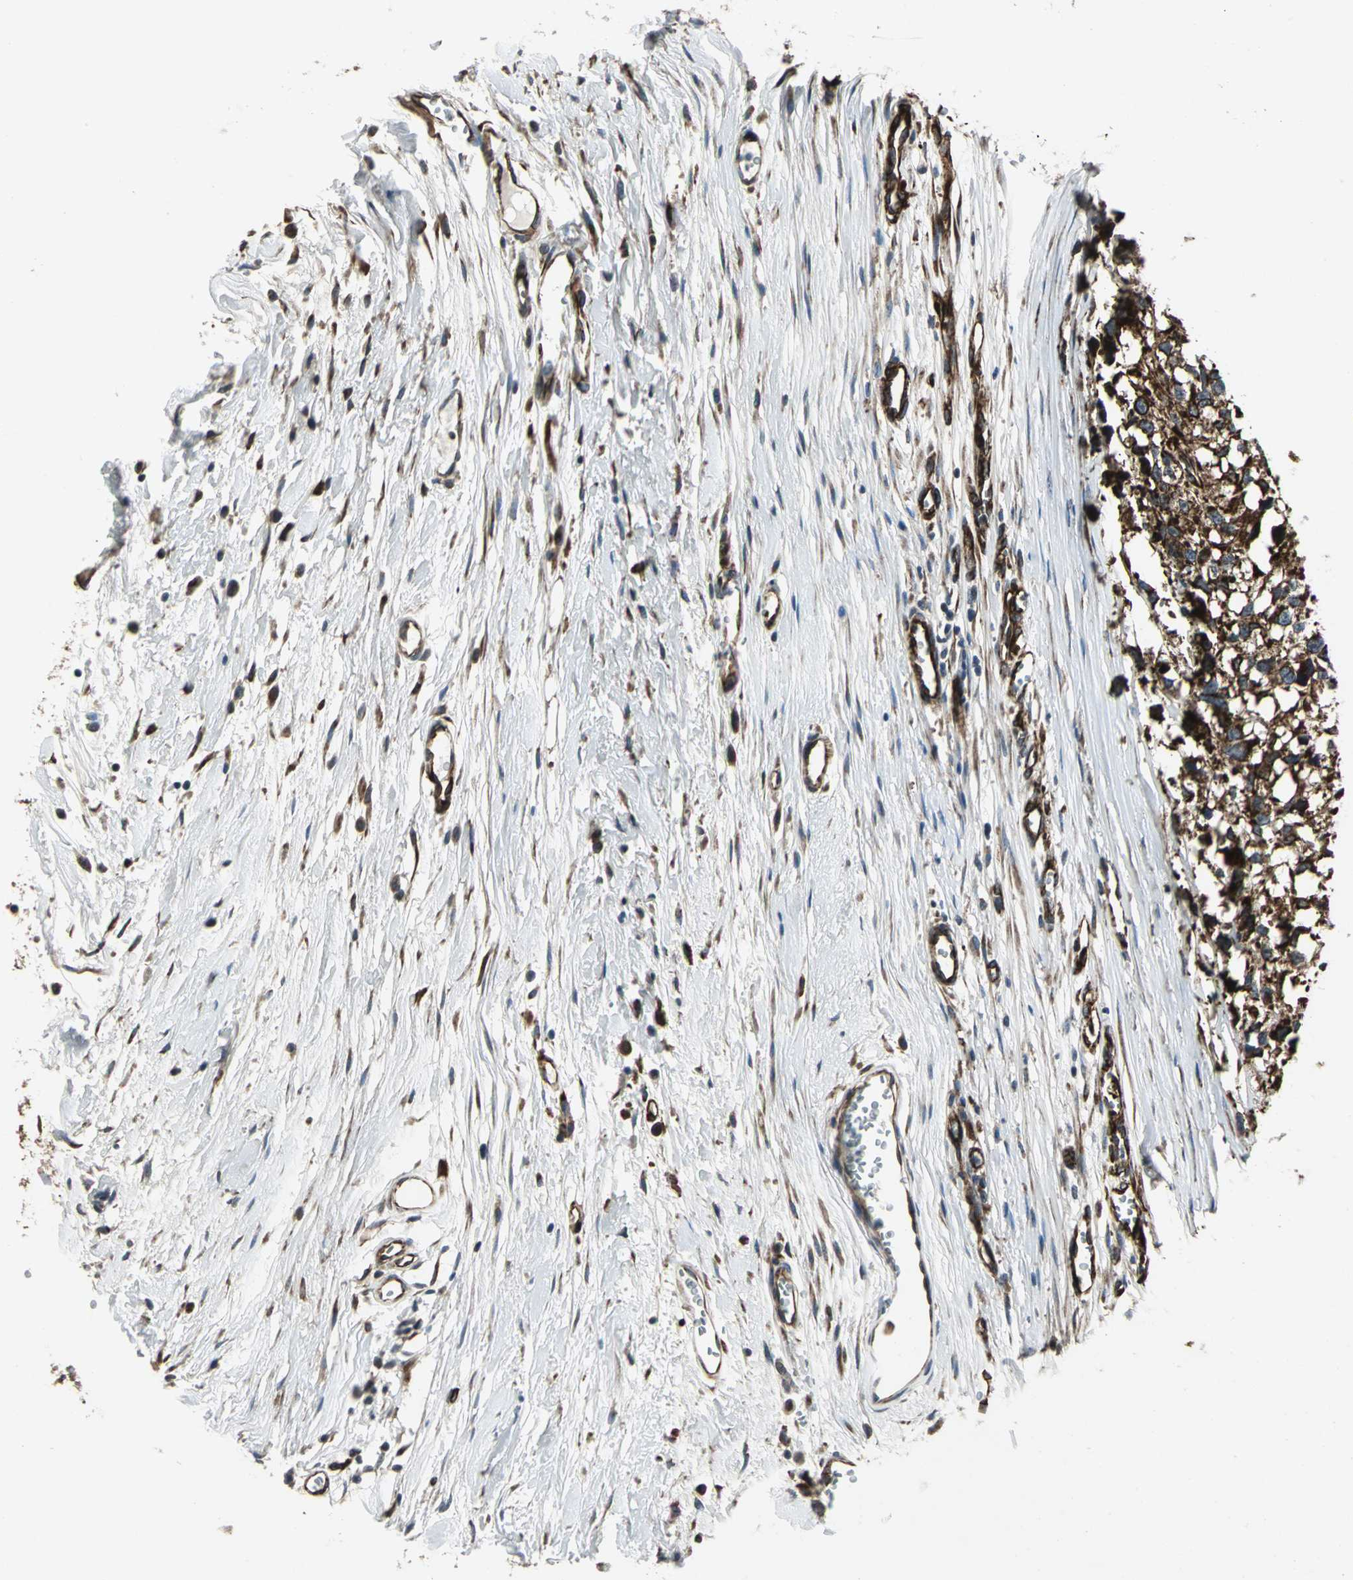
{"staining": {"intensity": "strong", "quantity": ">75%", "location": "cytoplasmic/membranous"}, "tissue": "melanoma", "cell_type": "Tumor cells", "image_type": "cancer", "snomed": [{"axis": "morphology", "description": "Malignant melanoma, Metastatic site"}, {"axis": "topography", "description": "Lymph node"}], "caption": "High-power microscopy captured an IHC histopathology image of melanoma, revealing strong cytoplasmic/membranous staining in about >75% of tumor cells.", "gene": "EXD2", "patient": {"sex": "male", "age": 59}}